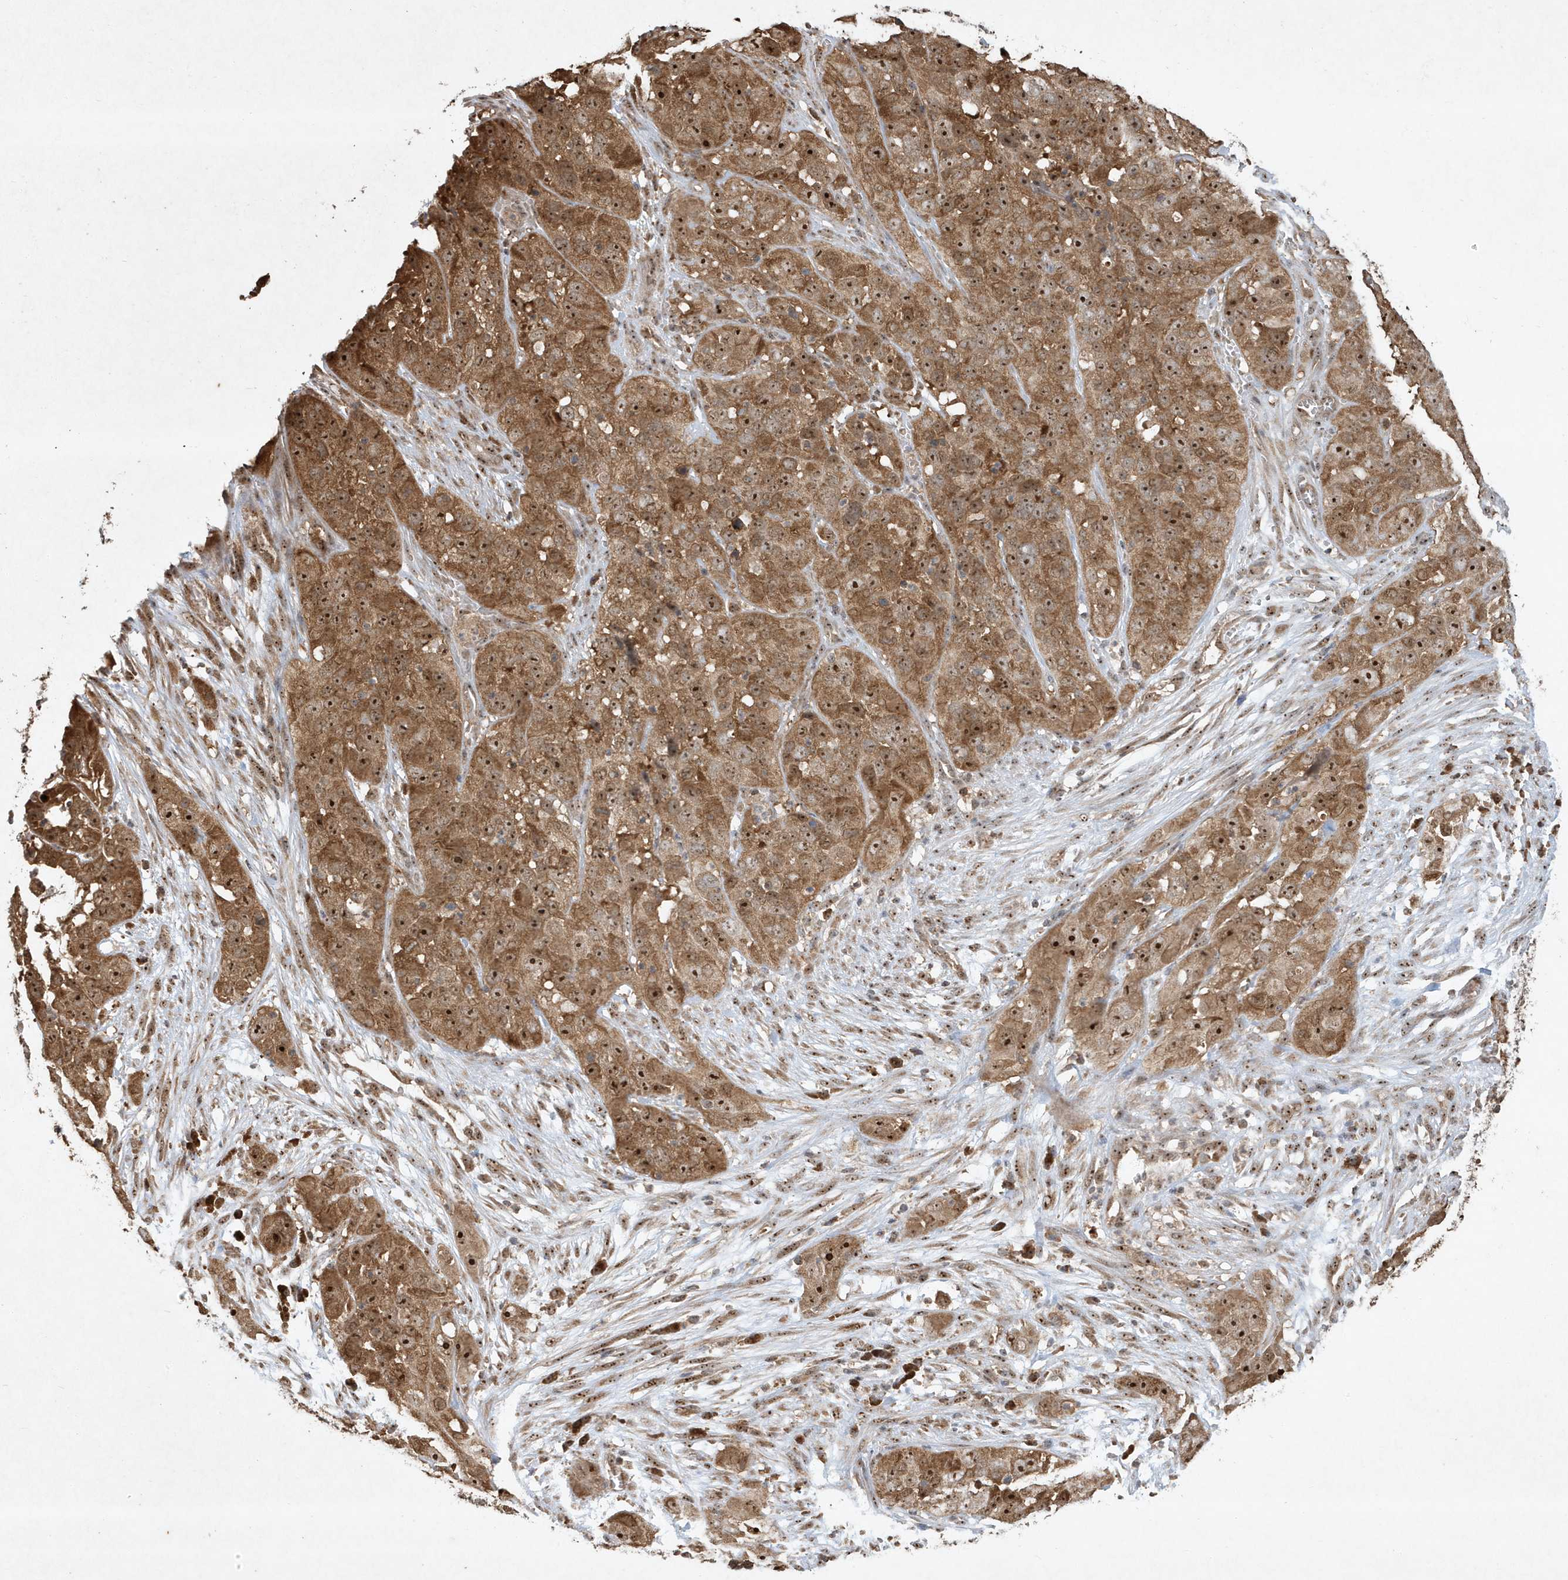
{"staining": {"intensity": "strong", "quantity": ">75%", "location": "cytoplasmic/membranous,nuclear"}, "tissue": "cervical cancer", "cell_type": "Tumor cells", "image_type": "cancer", "snomed": [{"axis": "morphology", "description": "Squamous cell carcinoma, NOS"}, {"axis": "topography", "description": "Cervix"}], "caption": "The micrograph exhibits immunohistochemical staining of squamous cell carcinoma (cervical). There is strong cytoplasmic/membranous and nuclear positivity is appreciated in about >75% of tumor cells.", "gene": "ABCB9", "patient": {"sex": "female", "age": 32}}